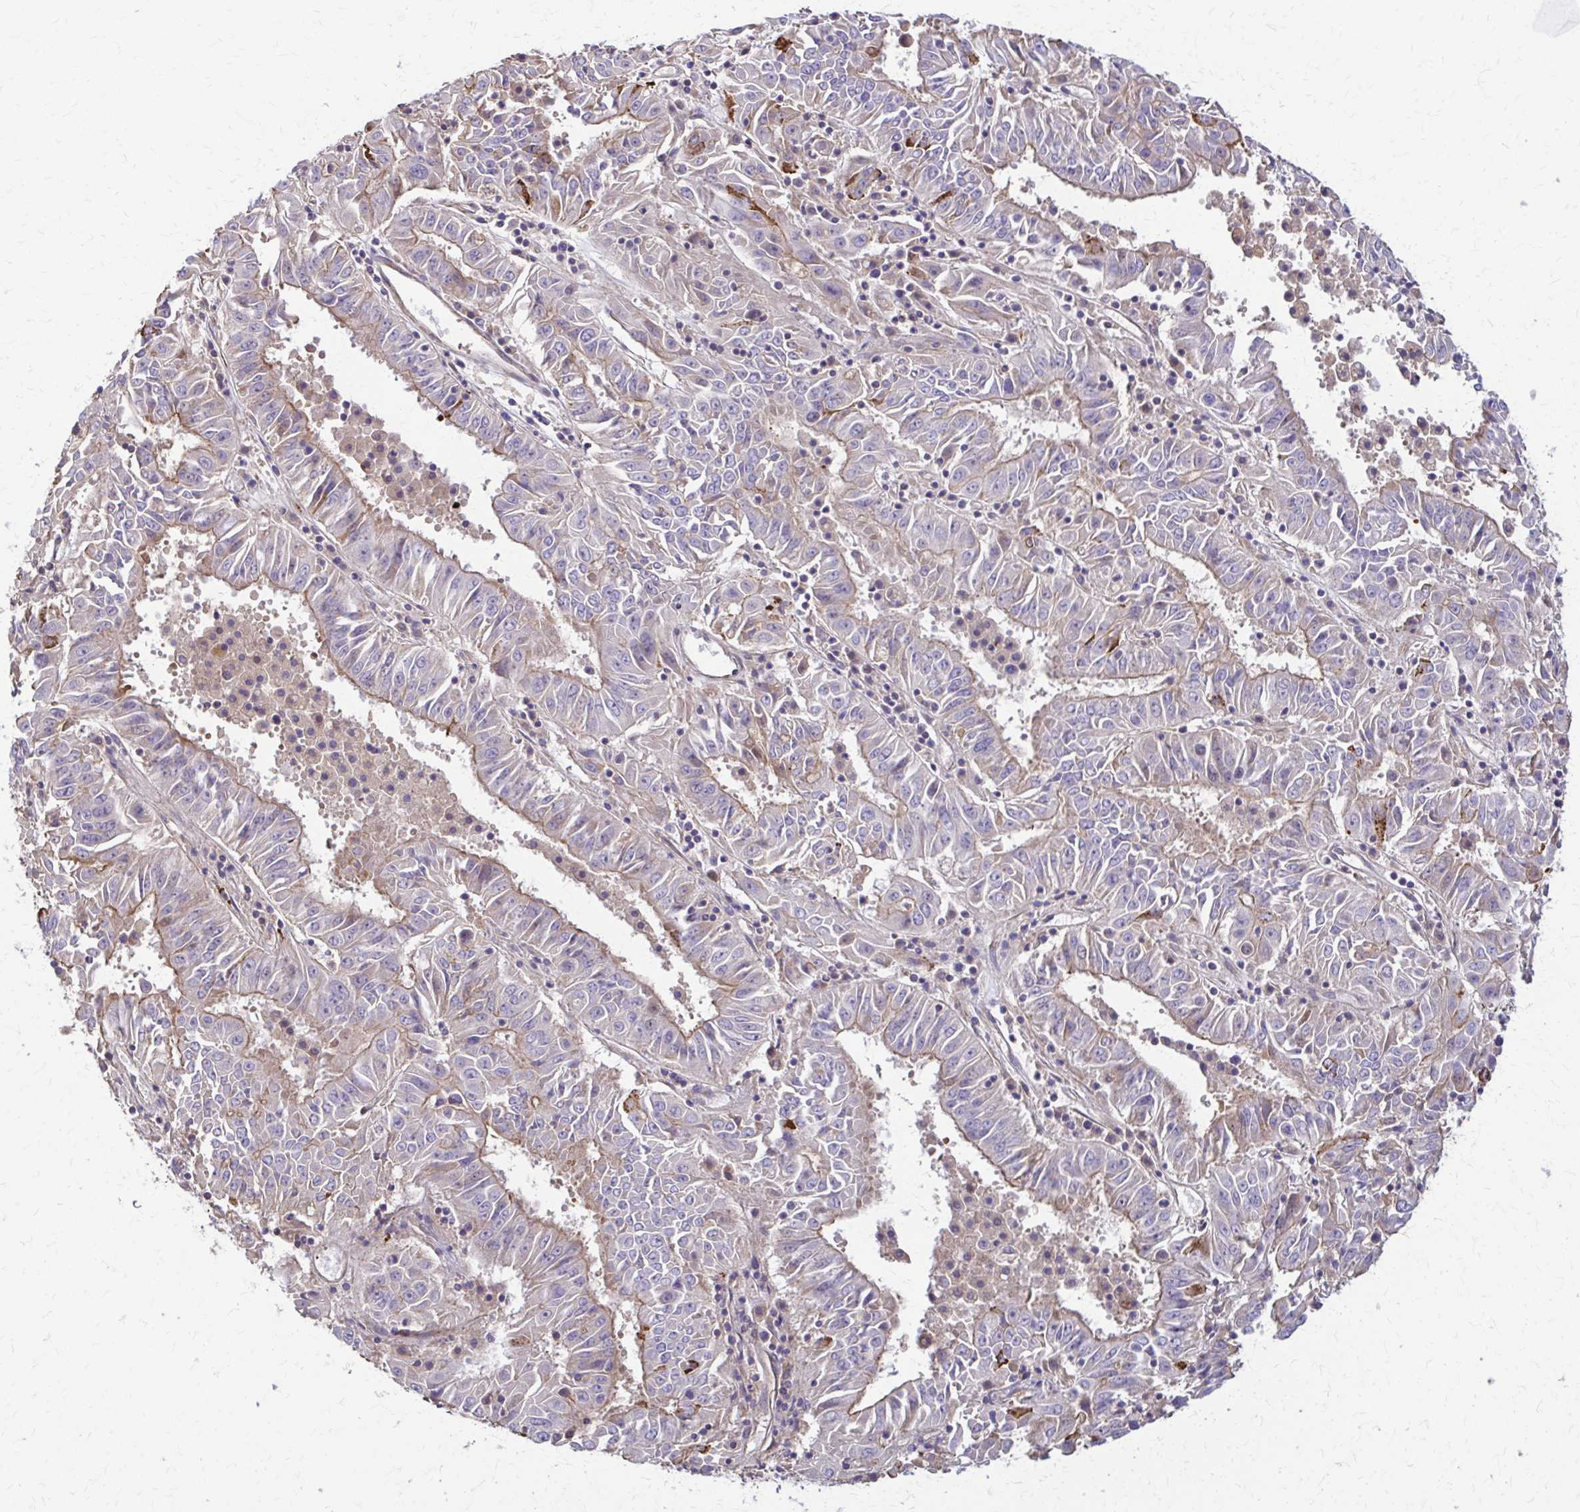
{"staining": {"intensity": "weak", "quantity": "25%-75%", "location": "cytoplasmic/membranous"}, "tissue": "pancreatic cancer", "cell_type": "Tumor cells", "image_type": "cancer", "snomed": [{"axis": "morphology", "description": "Adenocarcinoma, NOS"}, {"axis": "topography", "description": "Pancreas"}], "caption": "Weak cytoplasmic/membranous expression is seen in approximately 25%-75% of tumor cells in pancreatic cancer.", "gene": "DSP", "patient": {"sex": "male", "age": 63}}